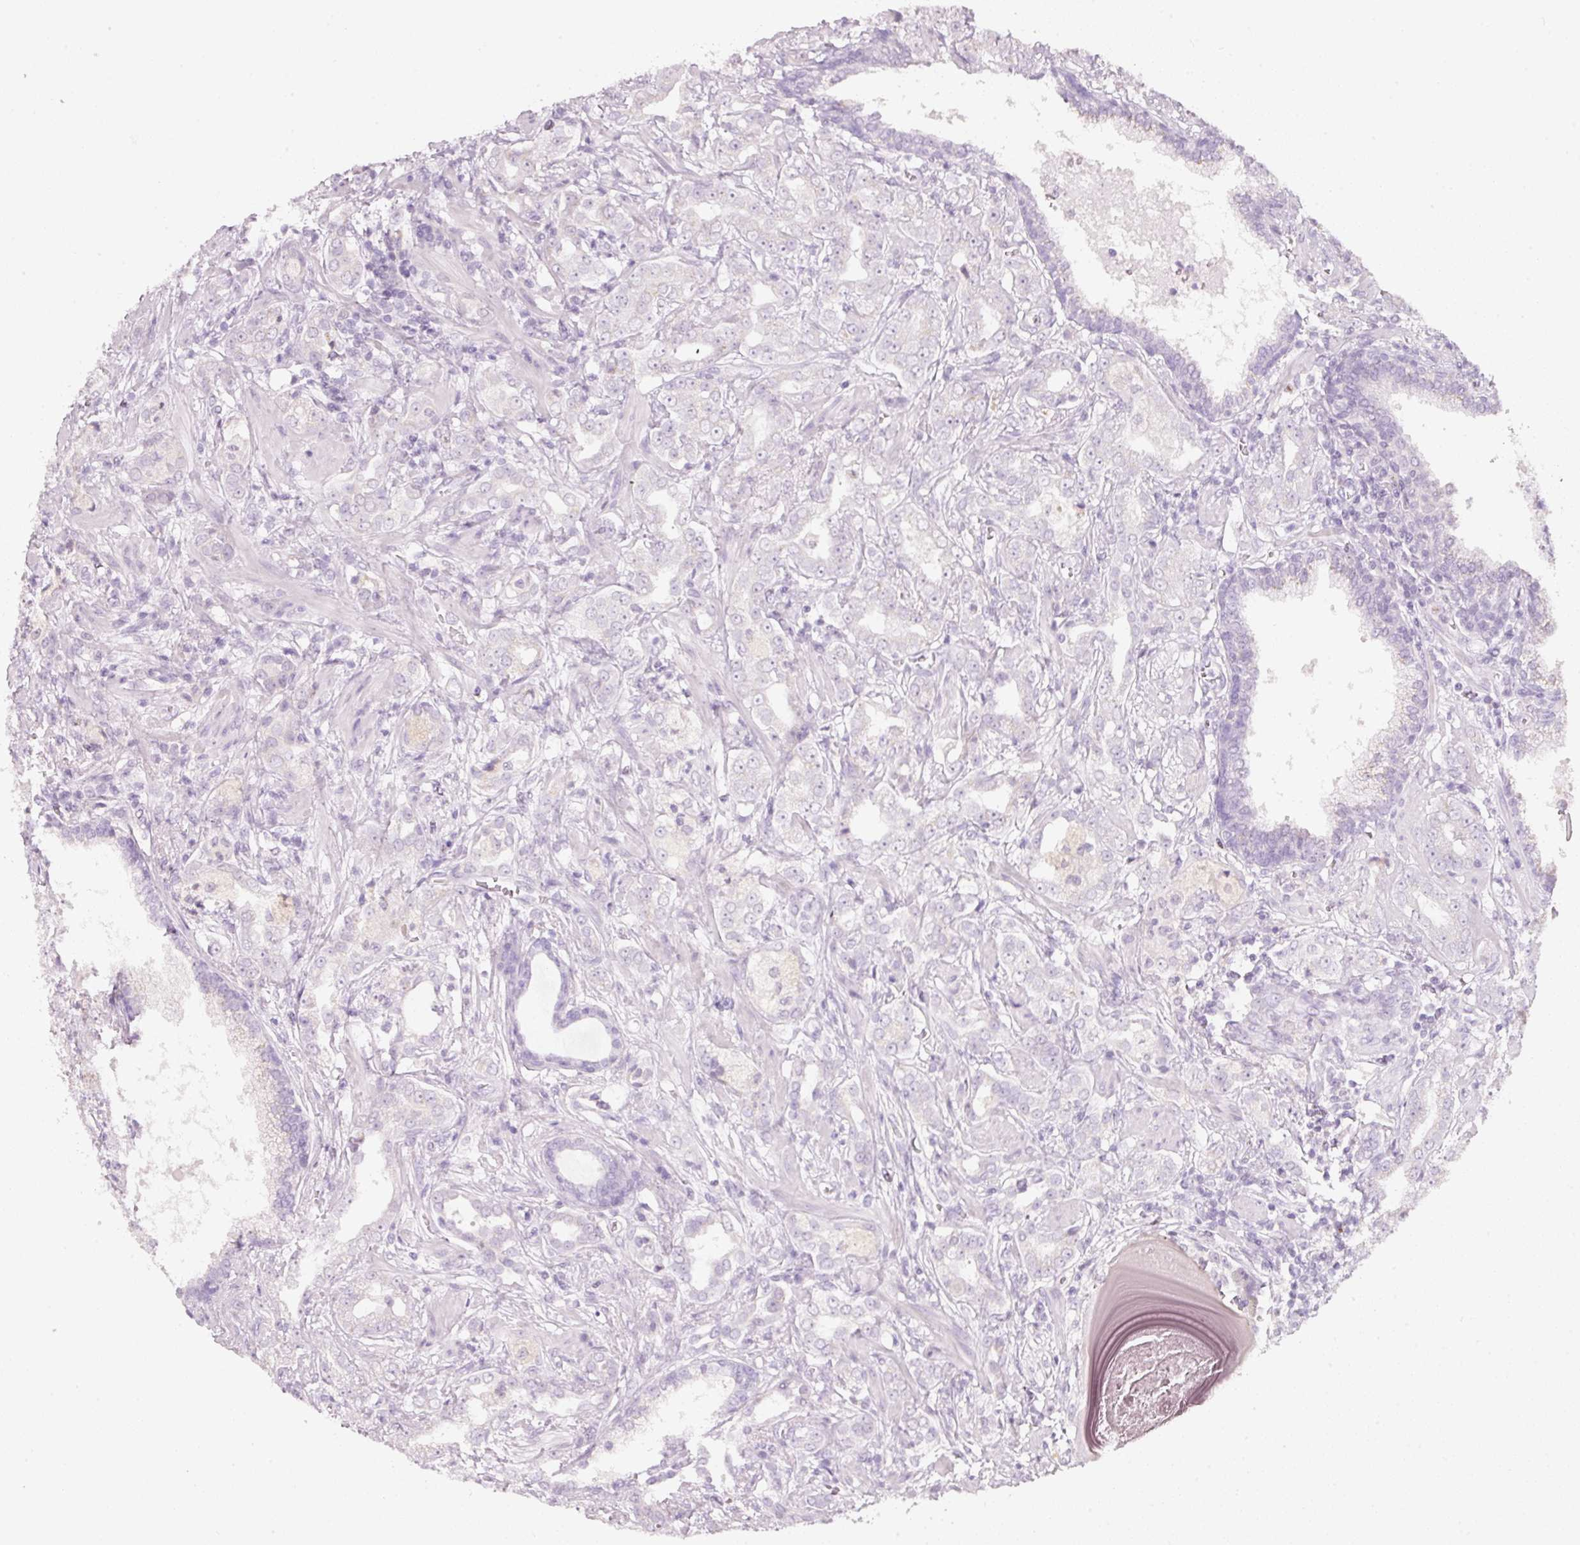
{"staining": {"intensity": "negative", "quantity": "none", "location": "none"}, "tissue": "prostate cancer", "cell_type": "Tumor cells", "image_type": "cancer", "snomed": [{"axis": "morphology", "description": "Adenocarcinoma, High grade"}, {"axis": "topography", "description": "Prostate"}], "caption": "Photomicrograph shows no significant protein expression in tumor cells of adenocarcinoma (high-grade) (prostate). (IHC, brightfield microscopy, high magnification).", "gene": "ENSG00000206549", "patient": {"sex": "male", "age": 63}}